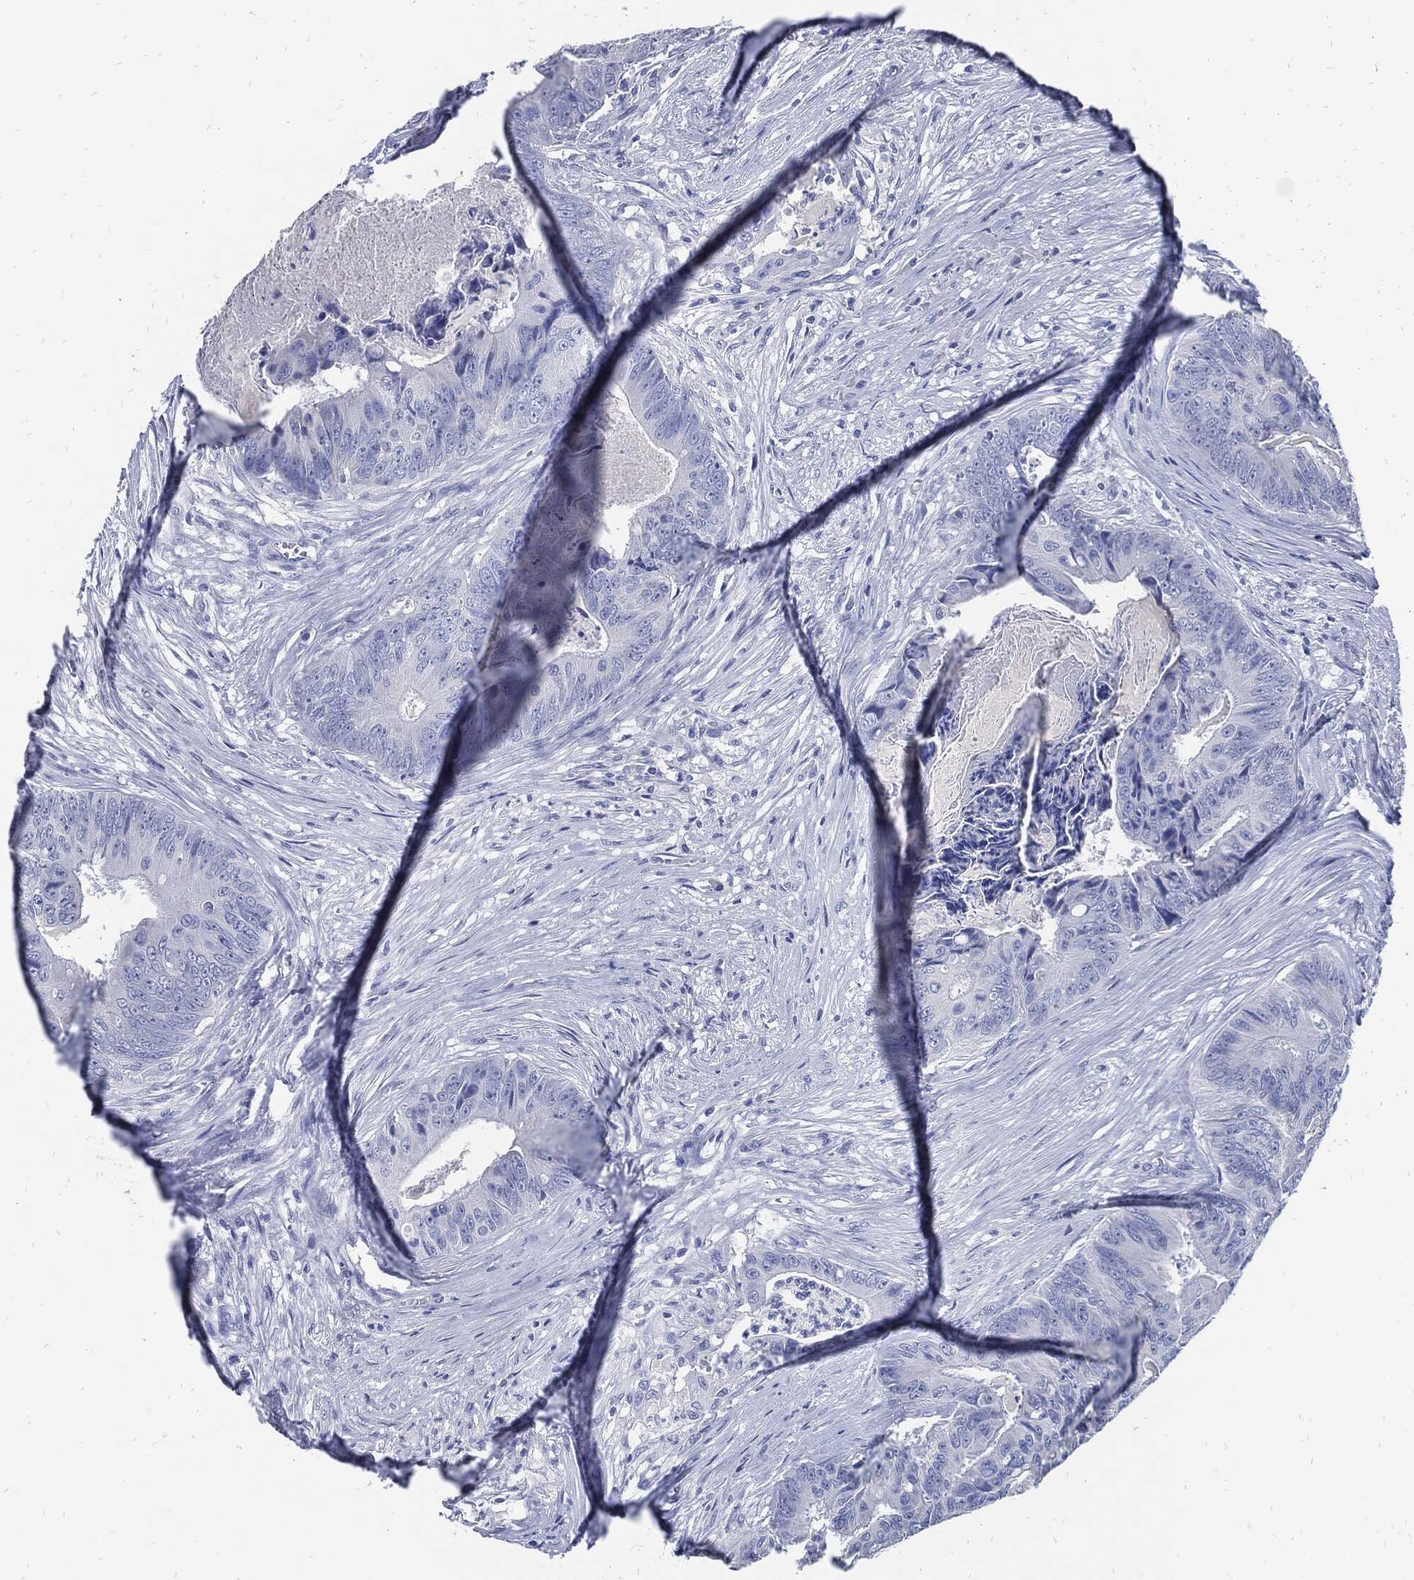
{"staining": {"intensity": "negative", "quantity": "none", "location": "none"}, "tissue": "colorectal cancer", "cell_type": "Tumor cells", "image_type": "cancer", "snomed": [{"axis": "morphology", "description": "Adenocarcinoma, NOS"}, {"axis": "topography", "description": "Colon"}], "caption": "A micrograph of human colorectal adenocarcinoma is negative for staining in tumor cells.", "gene": "FABP4", "patient": {"sex": "male", "age": 84}}